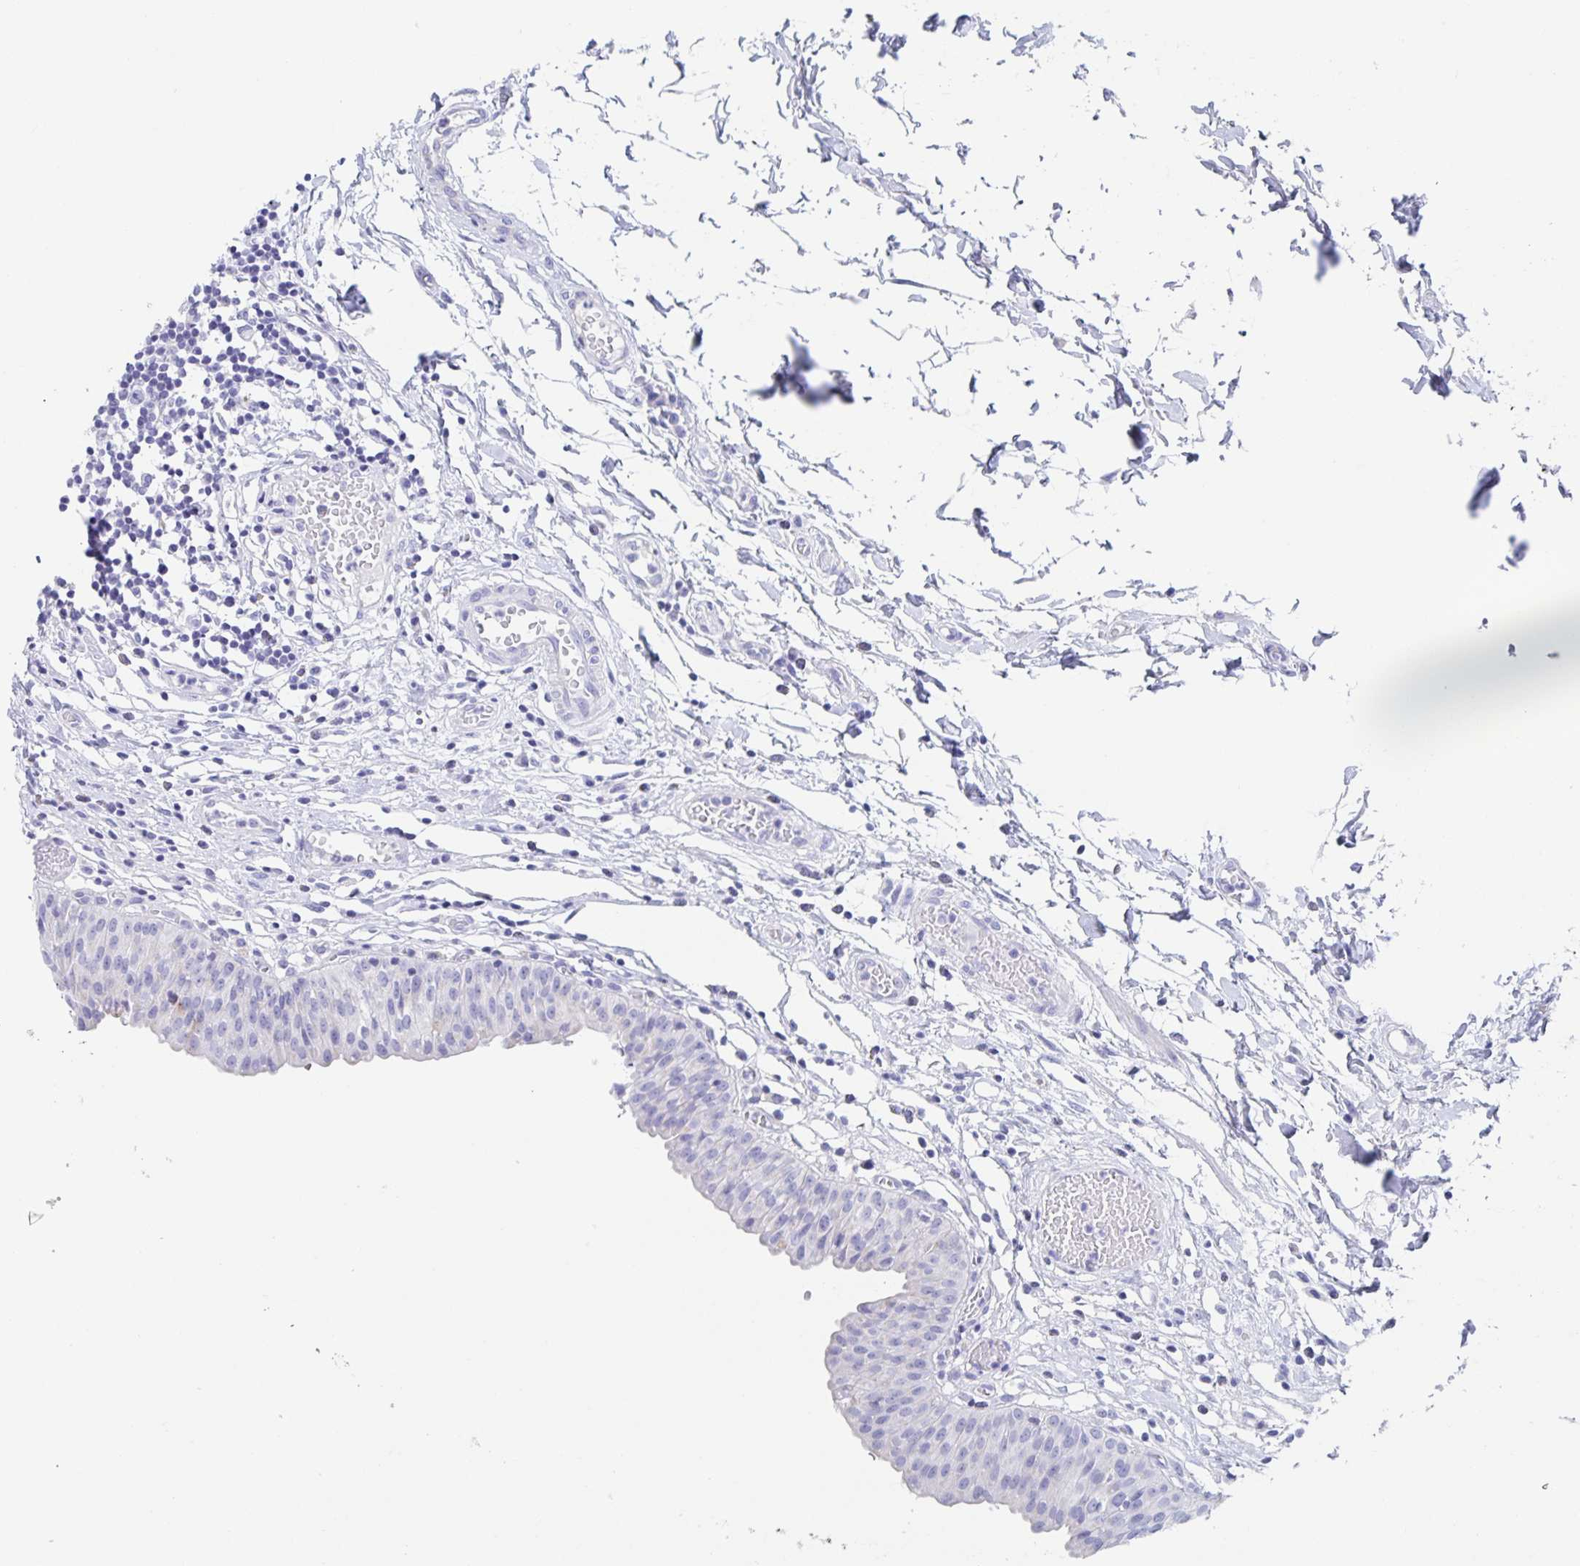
{"staining": {"intensity": "strong", "quantity": "25%-75%", "location": "cytoplasmic/membranous"}, "tissue": "urinary bladder", "cell_type": "Urothelial cells", "image_type": "normal", "snomed": [{"axis": "morphology", "description": "Normal tissue, NOS"}, {"axis": "topography", "description": "Urinary bladder"}], "caption": "This photomicrograph demonstrates IHC staining of normal human urinary bladder, with high strong cytoplasmic/membranous expression in about 25%-75% of urothelial cells.", "gene": "DMBT1", "patient": {"sex": "male", "age": 64}}